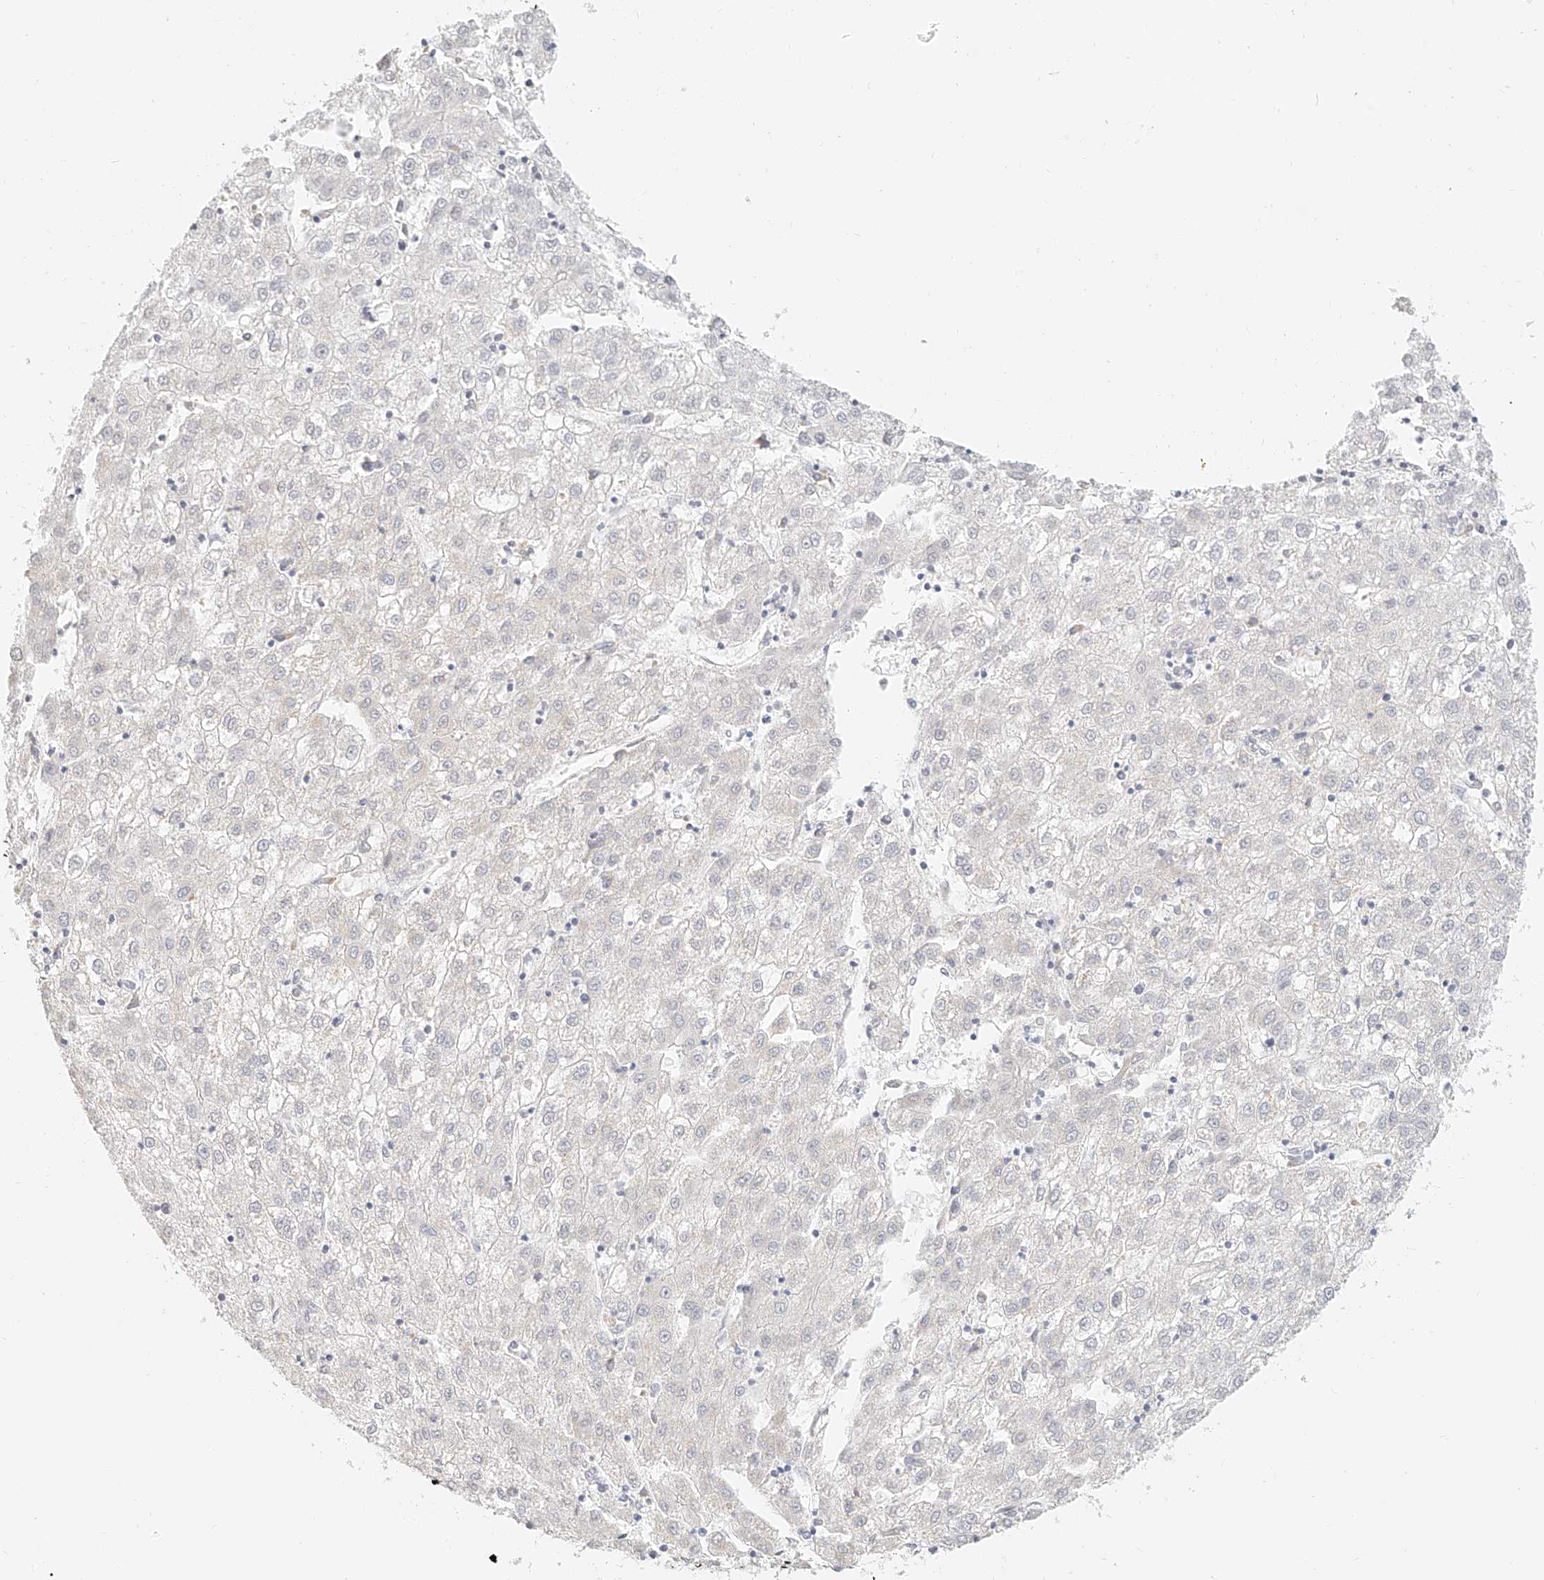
{"staining": {"intensity": "negative", "quantity": "none", "location": "none"}, "tissue": "liver cancer", "cell_type": "Tumor cells", "image_type": "cancer", "snomed": [{"axis": "morphology", "description": "Carcinoma, Hepatocellular, NOS"}, {"axis": "topography", "description": "Liver"}], "caption": "The immunohistochemistry (IHC) histopathology image has no significant expression in tumor cells of liver hepatocellular carcinoma tissue.", "gene": "CXorf58", "patient": {"sex": "male", "age": 72}}